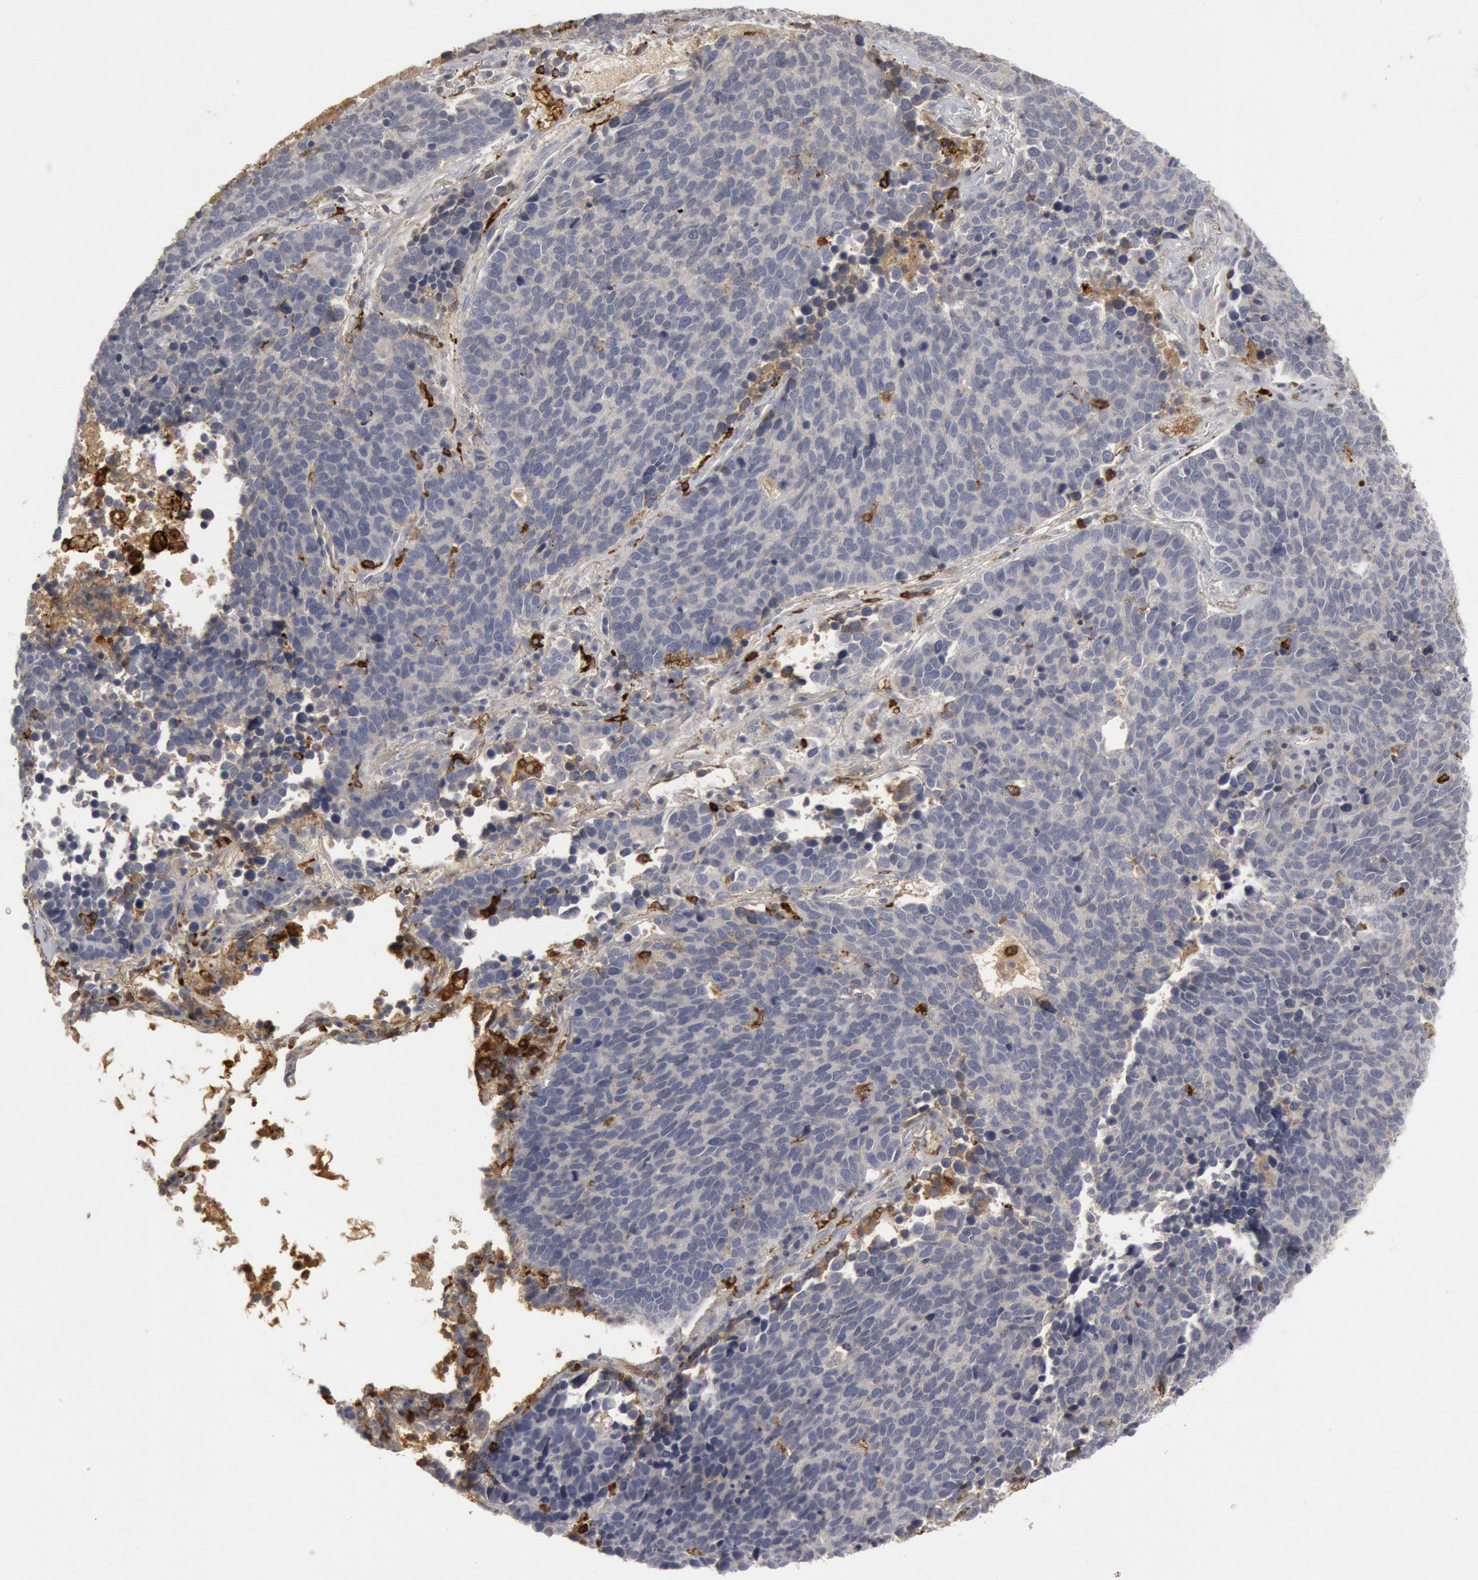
{"staining": {"intensity": "negative", "quantity": "none", "location": "none"}, "tissue": "lung cancer", "cell_type": "Tumor cells", "image_type": "cancer", "snomed": [{"axis": "morphology", "description": "Neoplasm, malignant, NOS"}, {"axis": "topography", "description": "Lung"}], "caption": "DAB (3,3'-diaminobenzidine) immunohistochemical staining of human lung cancer (malignant neoplasm) shows no significant positivity in tumor cells. The staining is performed using DAB brown chromogen with nuclei counter-stained in using hematoxylin.", "gene": "C1QC", "patient": {"sex": "female", "age": 75}}